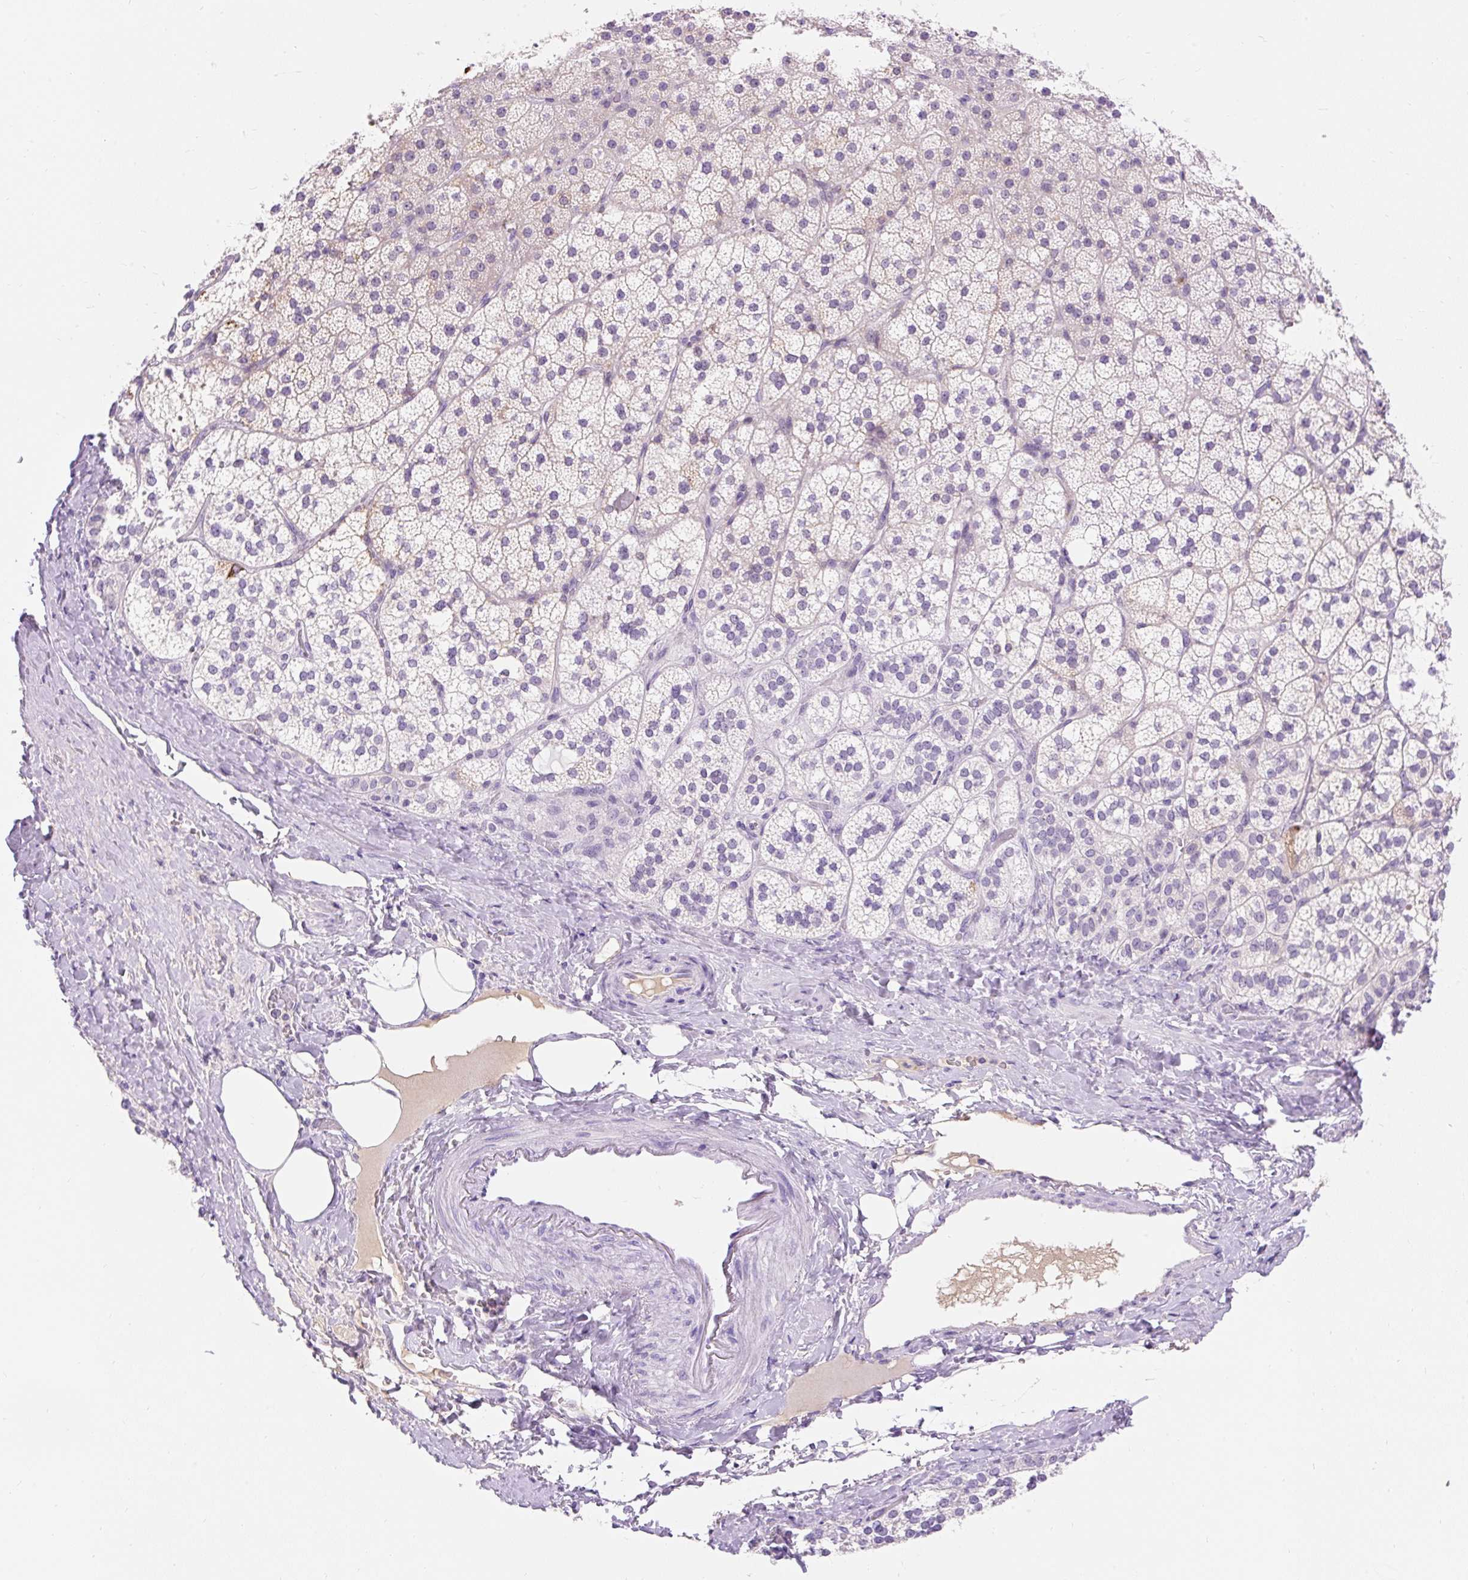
{"staining": {"intensity": "negative", "quantity": "none", "location": "none"}, "tissue": "adrenal gland", "cell_type": "Glandular cells", "image_type": "normal", "snomed": [{"axis": "morphology", "description": "Normal tissue, NOS"}, {"axis": "topography", "description": "Adrenal gland"}], "caption": "Immunohistochemical staining of benign human adrenal gland demonstrates no significant positivity in glandular cells. The staining is performed using DAB (3,3'-diaminobenzidine) brown chromogen with nuclei counter-stained in using hematoxylin.", "gene": "TMEM150C", "patient": {"sex": "male", "age": 53}}